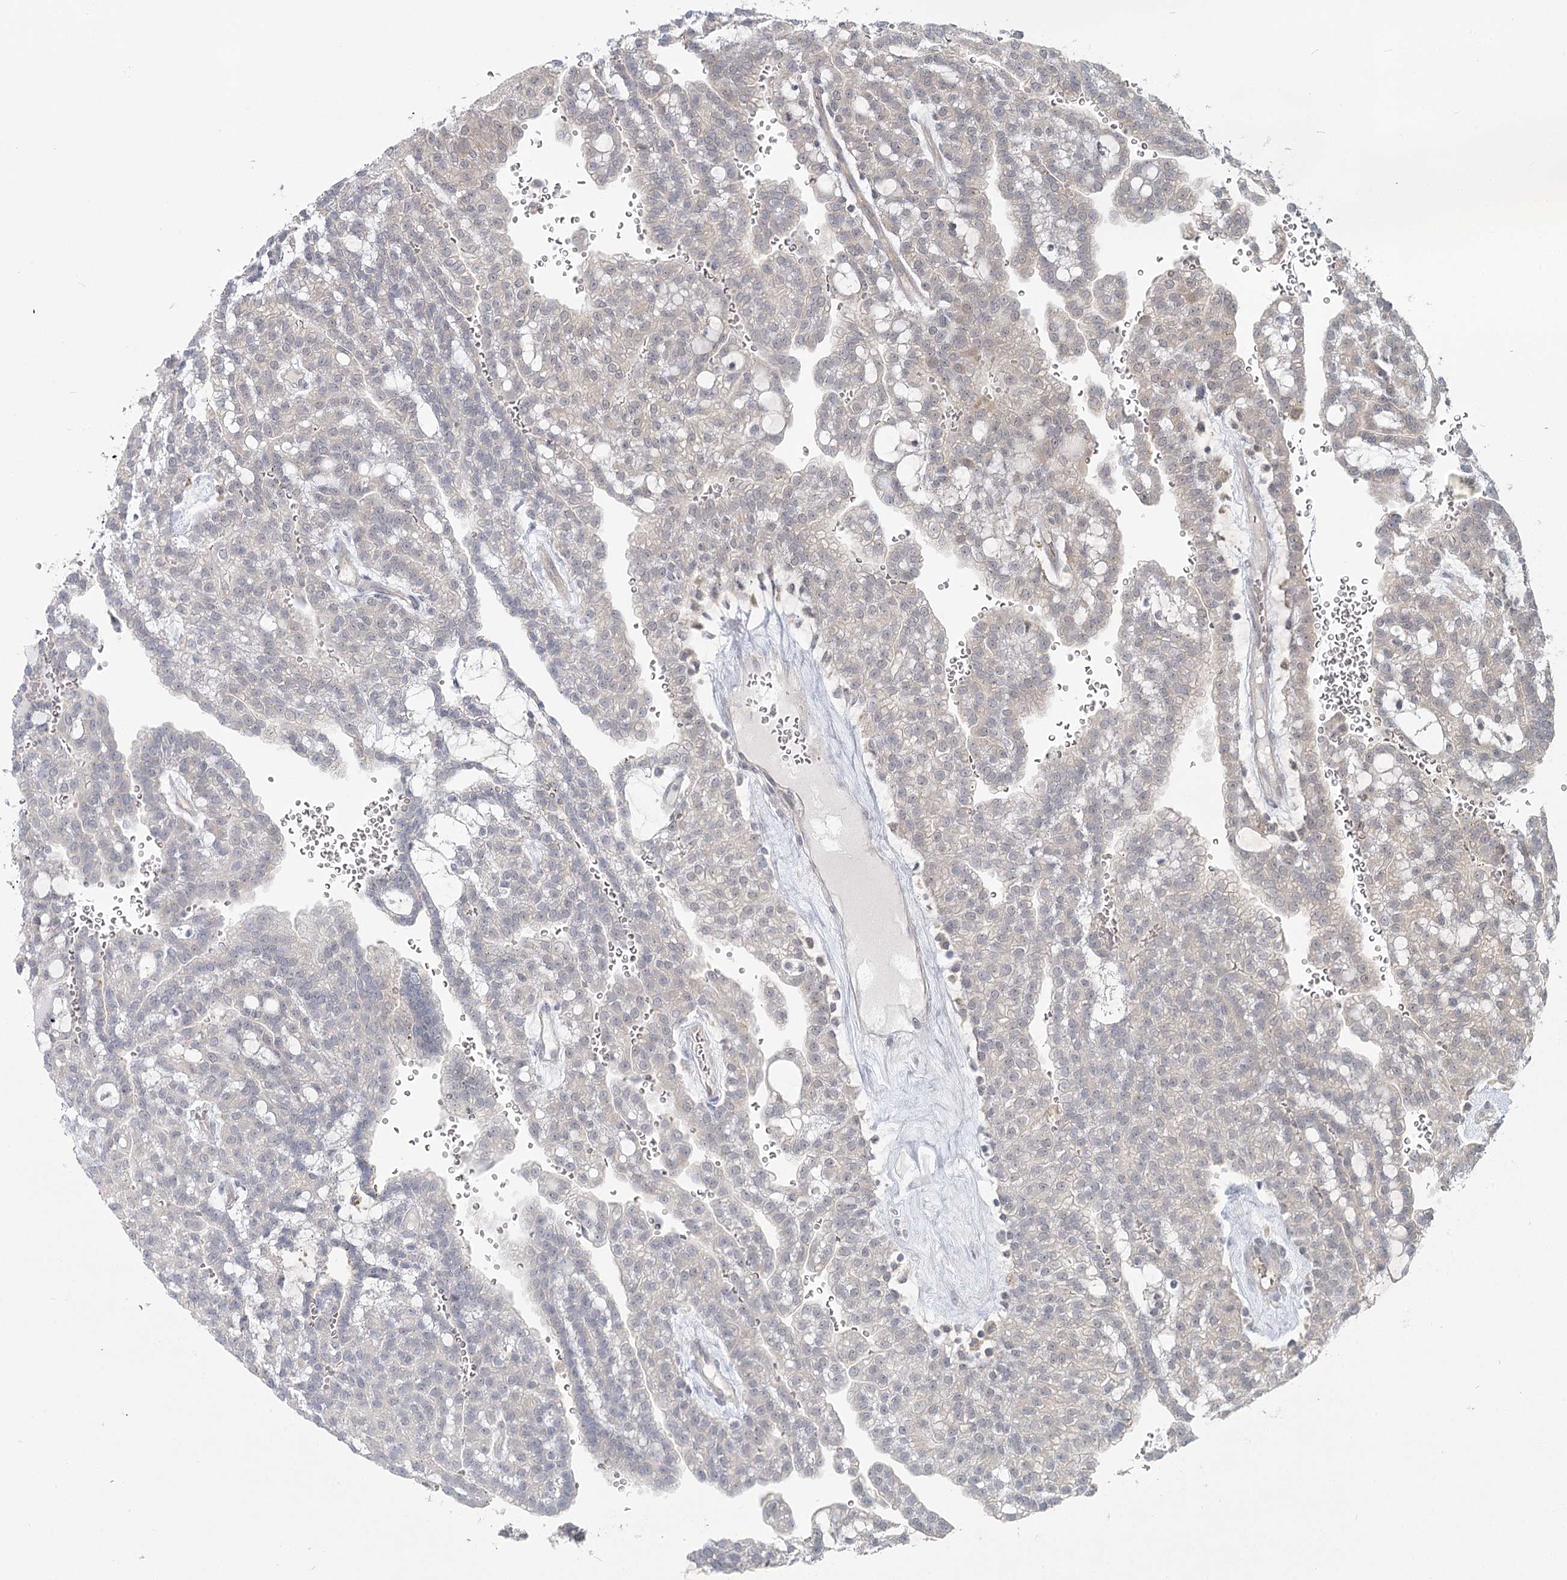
{"staining": {"intensity": "negative", "quantity": "none", "location": "none"}, "tissue": "renal cancer", "cell_type": "Tumor cells", "image_type": "cancer", "snomed": [{"axis": "morphology", "description": "Adenocarcinoma, NOS"}, {"axis": "topography", "description": "Kidney"}], "caption": "Tumor cells are negative for protein expression in human renal cancer (adenocarcinoma).", "gene": "THNSL1", "patient": {"sex": "male", "age": 63}}